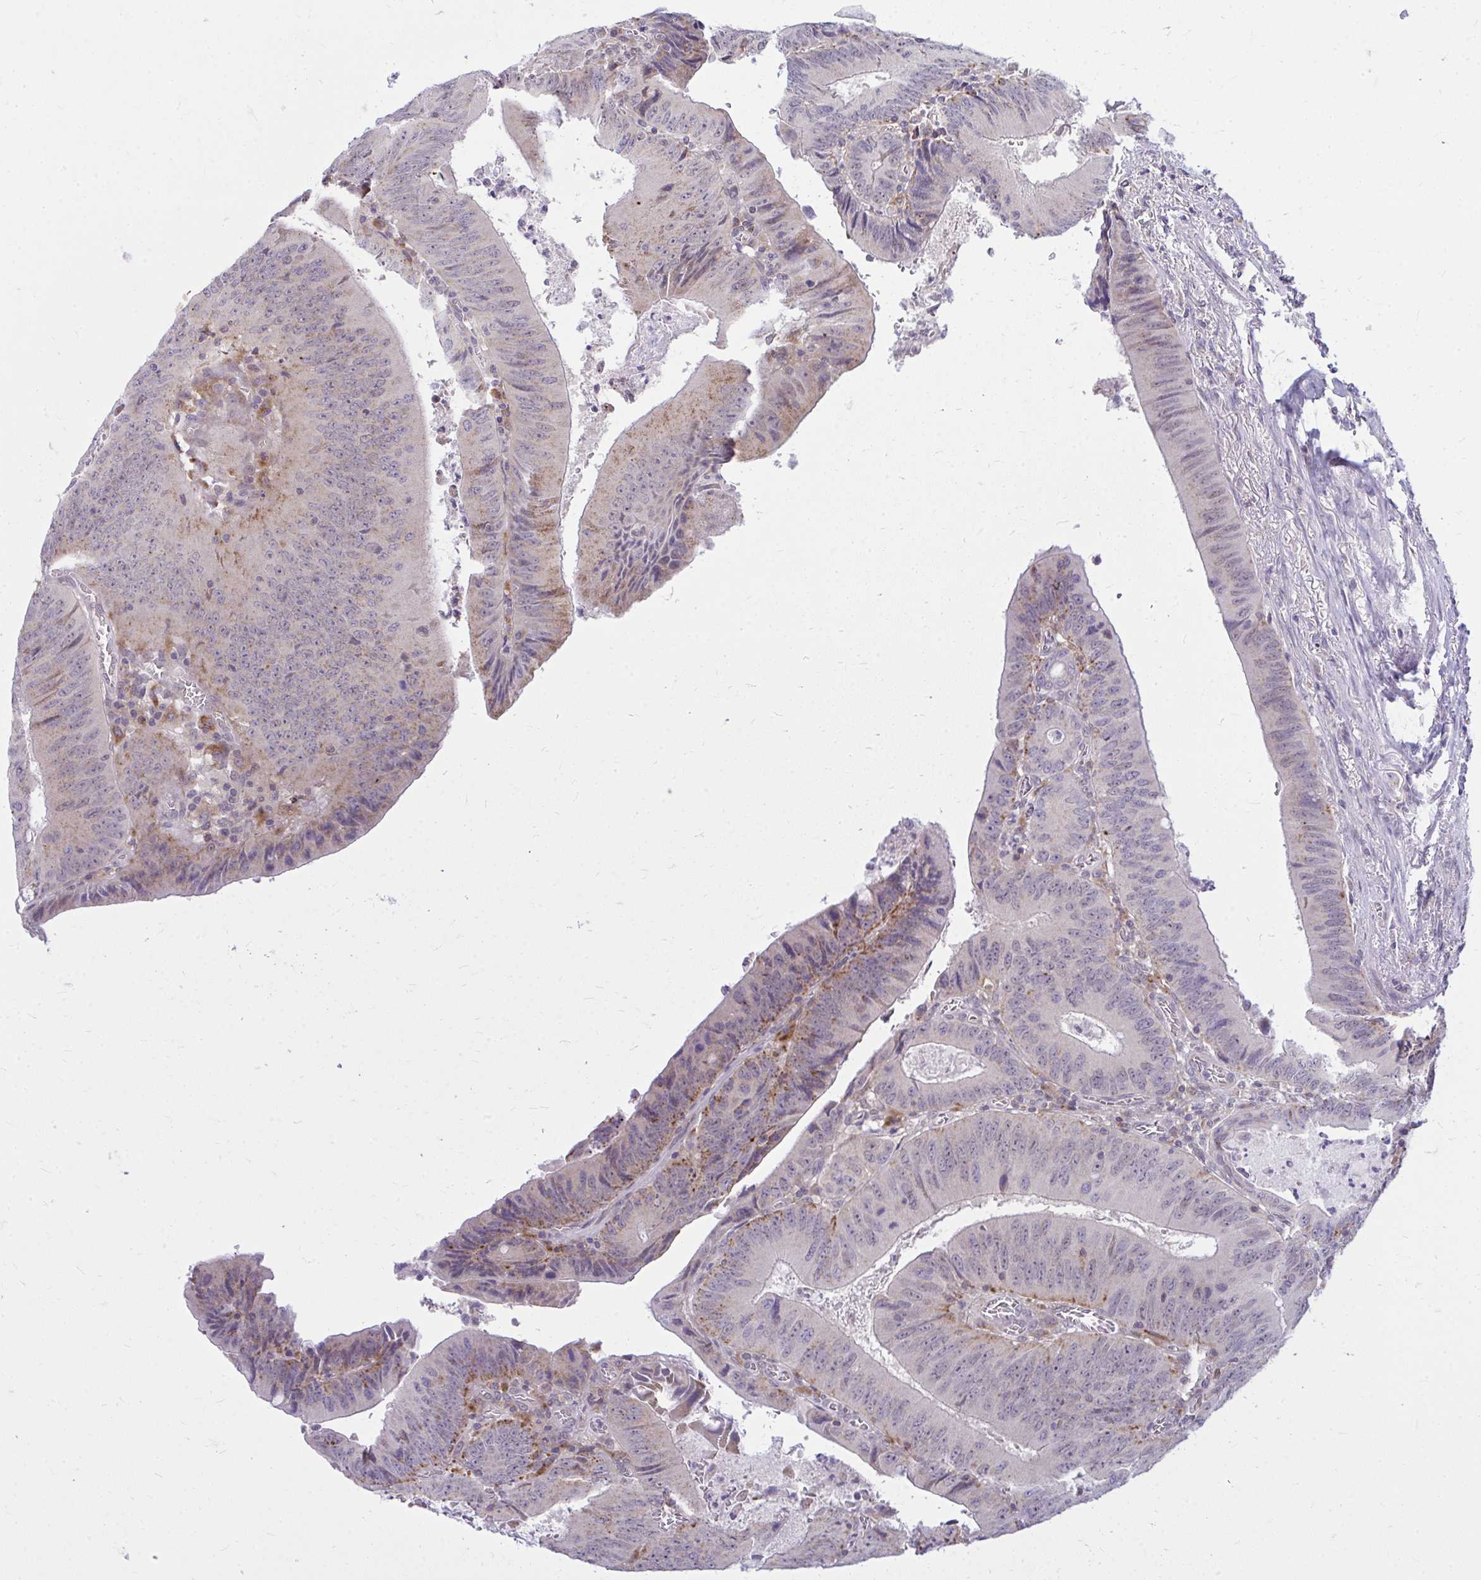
{"staining": {"intensity": "moderate", "quantity": "<25%", "location": "cytoplasmic/membranous"}, "tissue": "colorectal cancer", "cell_type": "Tumor cells", "image_type": "cancer", "snomed": [{"axis": "morphology", "description": "Adenocarcinoma, NOS"}, {"axis": "topography", "description": "Rectum"}], "caption": "DAB (3,3'-diaminobenzidine) immunohistochemical staining of colorectal adenocarcinoma displays moderate cytoplasmic/membranous protein expression in approximately <25% of tumor cells.", "gene": "ZSCAN25", "patient": {"sex": "female", "age": 72}}